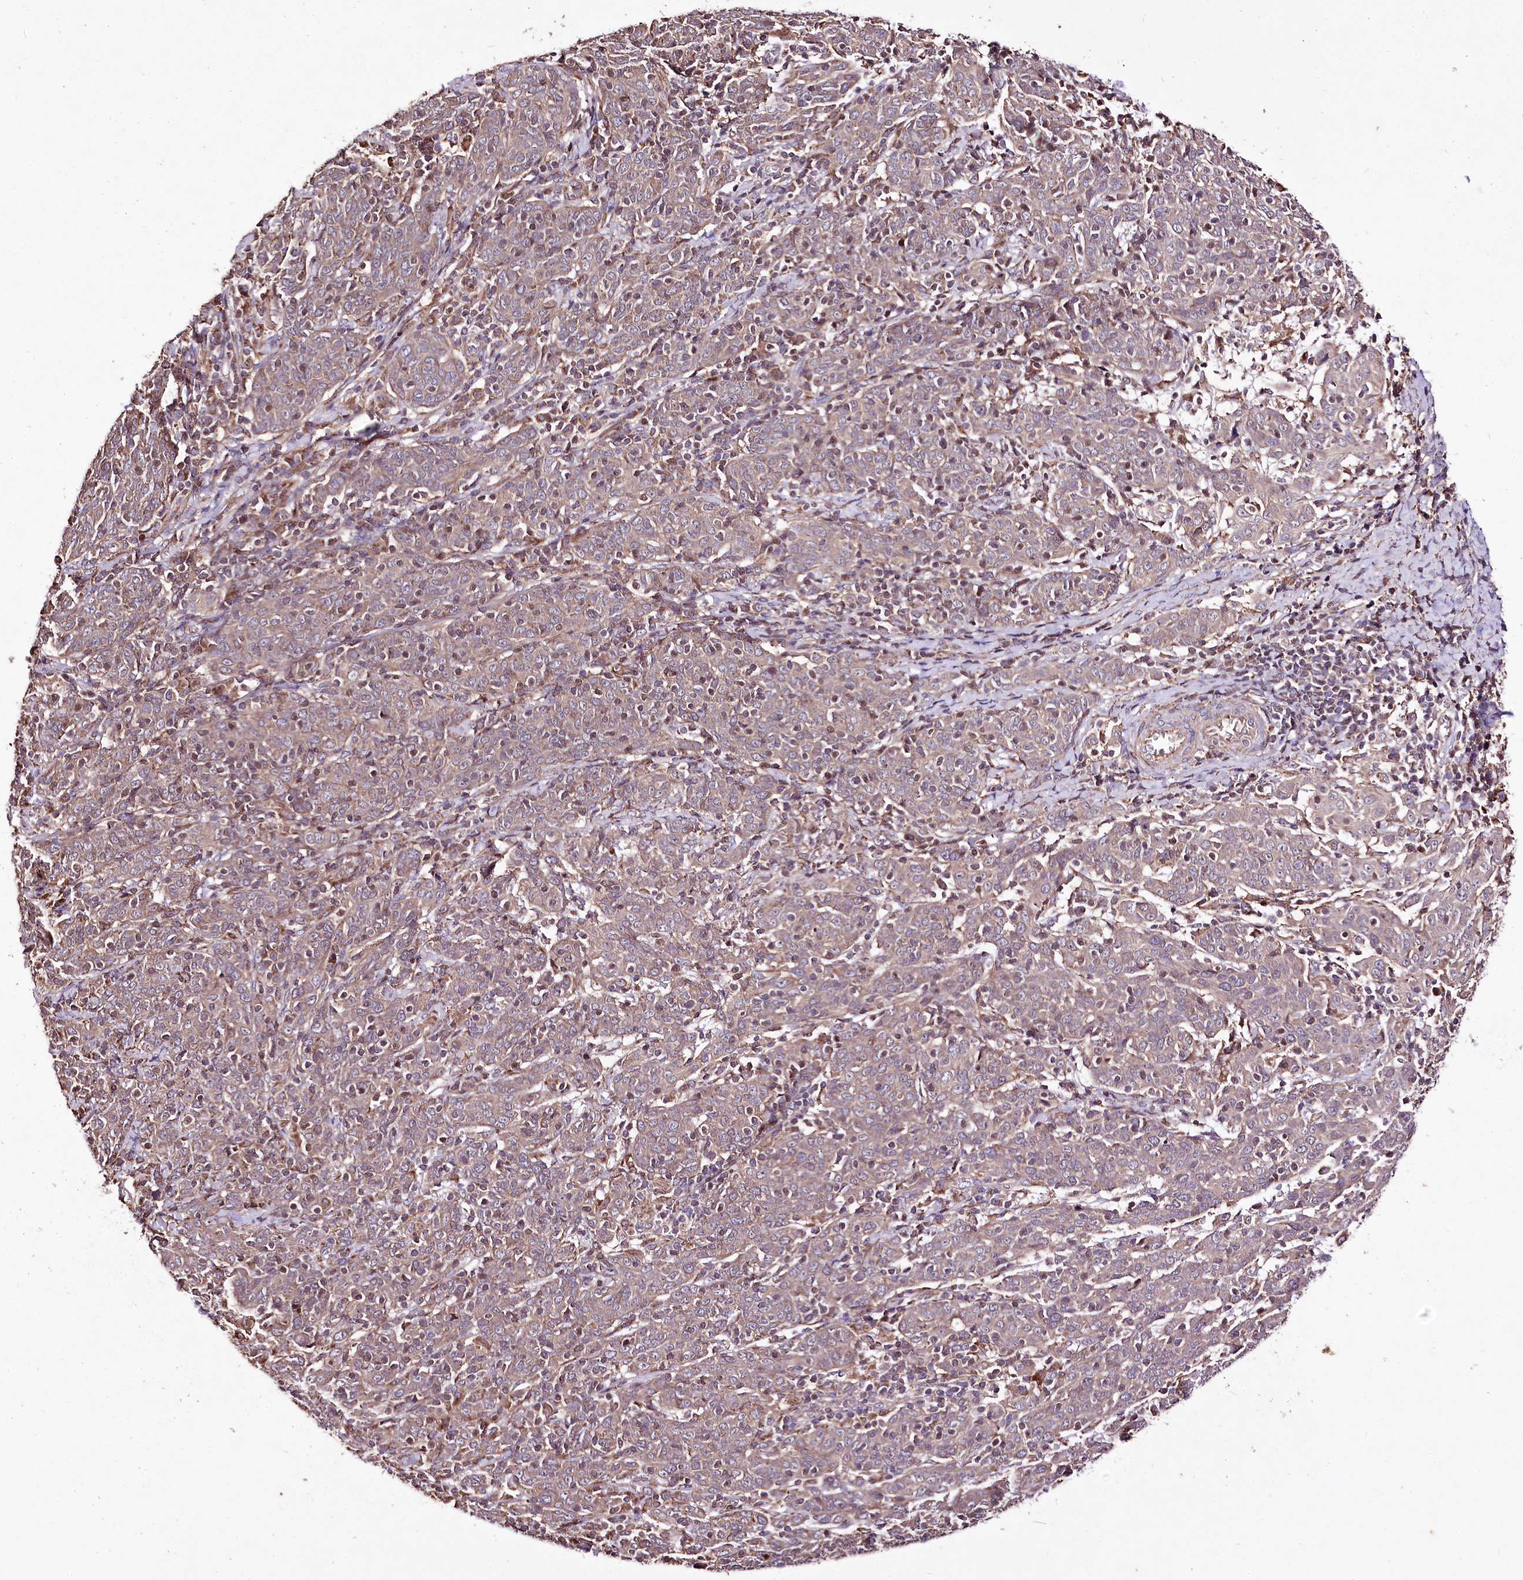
{"staining": {"intensity": "weak", "quantity": "25%-75%", "location": "cytoplasmic/membranous"}, "tissue": "cervical cancer", "cell_type": "Tumor cells", "image_type": "cancer", "snomed": [{"axis": "morphology", "description": "Squamous cell carcinoma, NOS"}, {"axis": "topography", "description": "Cervix"}], "caption": "This image shows cervical cancer stained with IHC to label a protein in brown. The cytoplasmic/membranous of tumor cells show weak positivity for the protein. Nuclei are counter-stained blue.", "gene": "WWC1", "patient": {"sex": "female", "age": 67}}